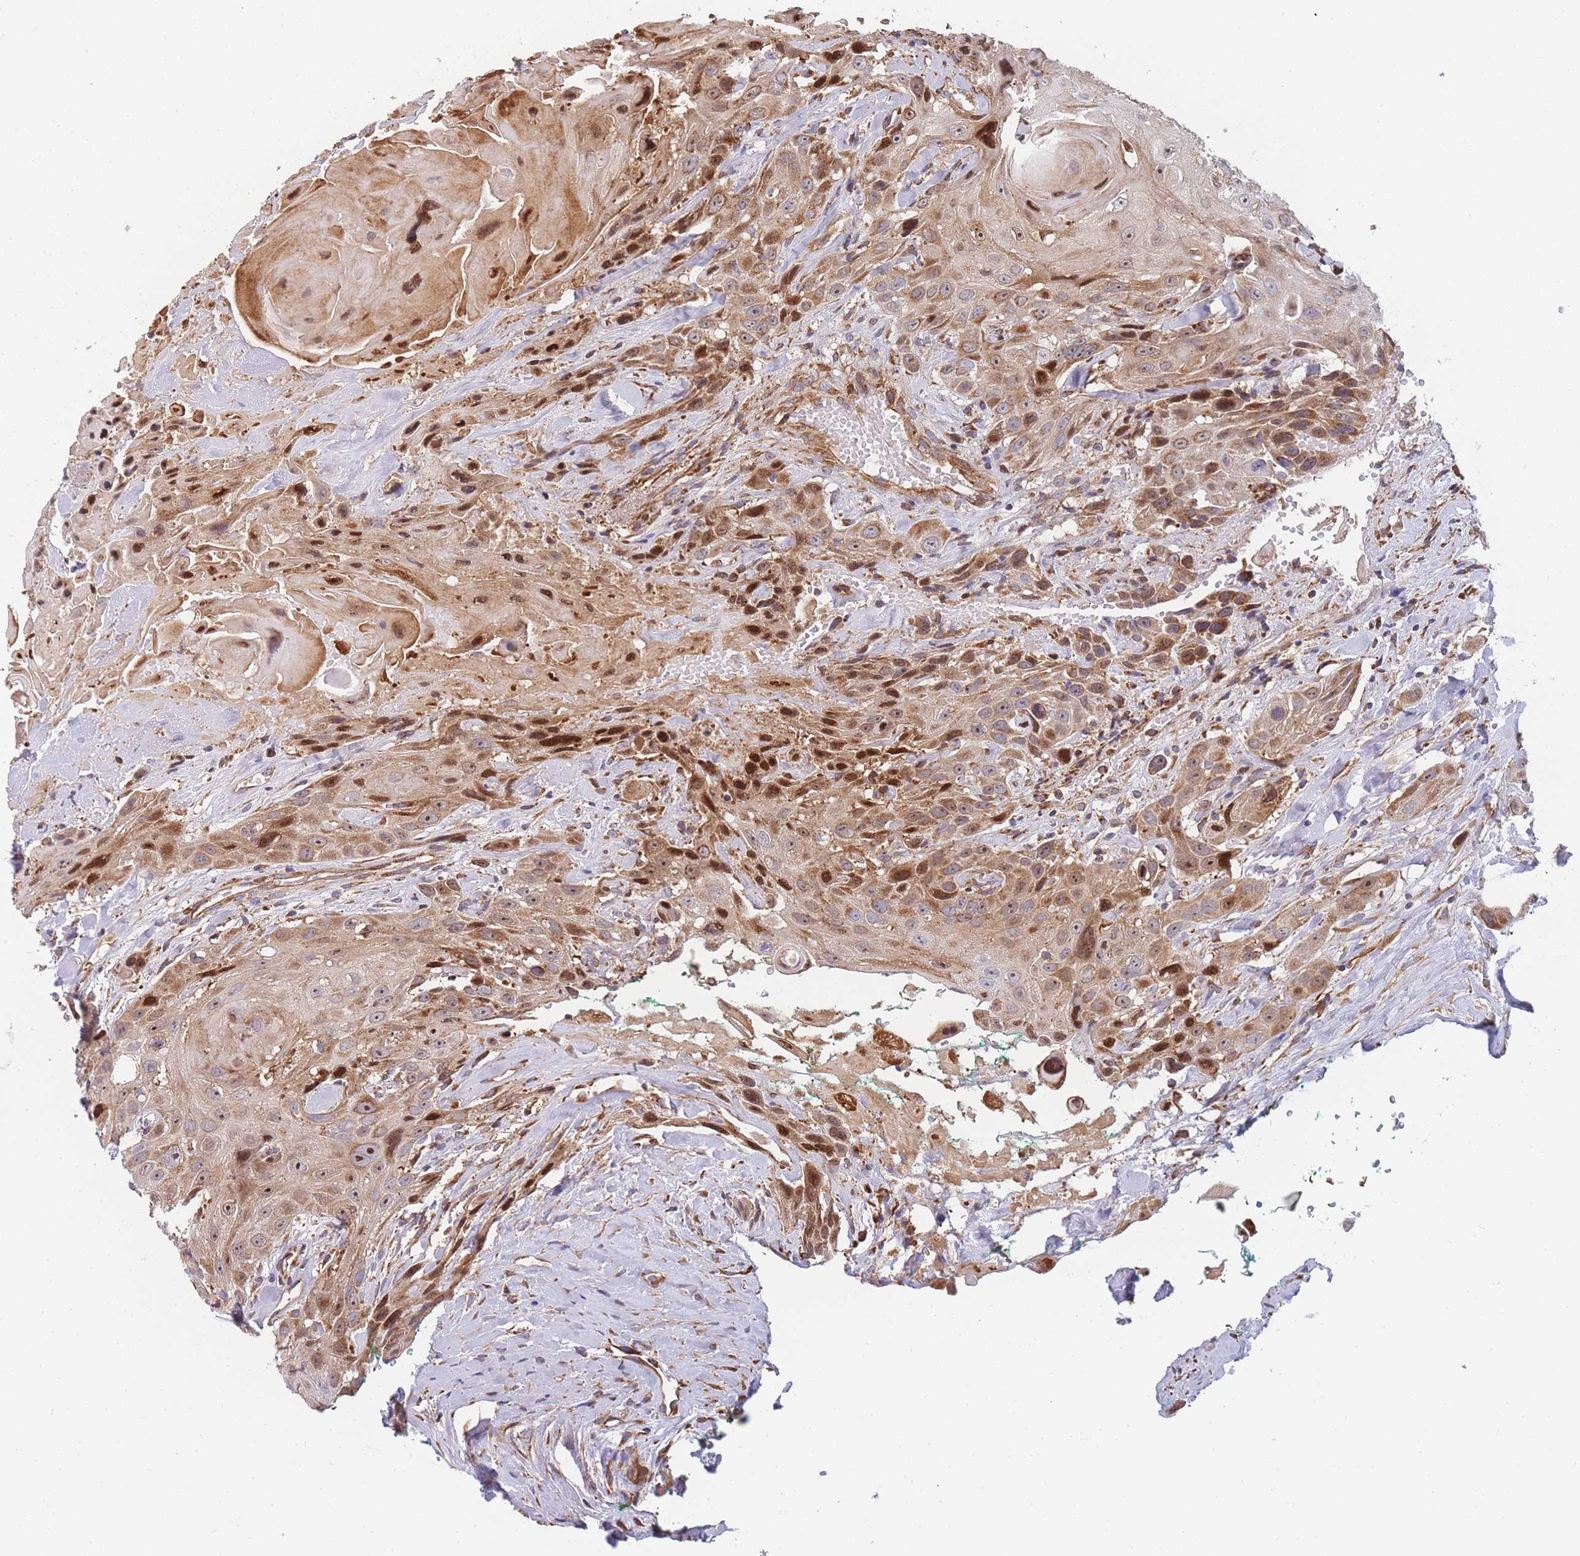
{"staining": {"intensity": "moderate", "quantity": ">75%", "location": "cytoplasmic/membranous"}, "tissue": "head and neck cancer", "cell_type": "Tumor cells", "image_type": "cancer", "snomed": [{"axis": "morphology", "description": "Squamous cell carcinoma, NOS"}, {"axis": "topography", "description": "Head-Neck"}], "caption": "A histopathology image showing moderate cytoplasmic/membranous expression in approximately >75% of tumor cells in head and neck squamous cell carcinoma, as visualized by brown immunohistochemical staining.", "gene": "MTRES1", "patient": {"sex": "male", "age": 81}}